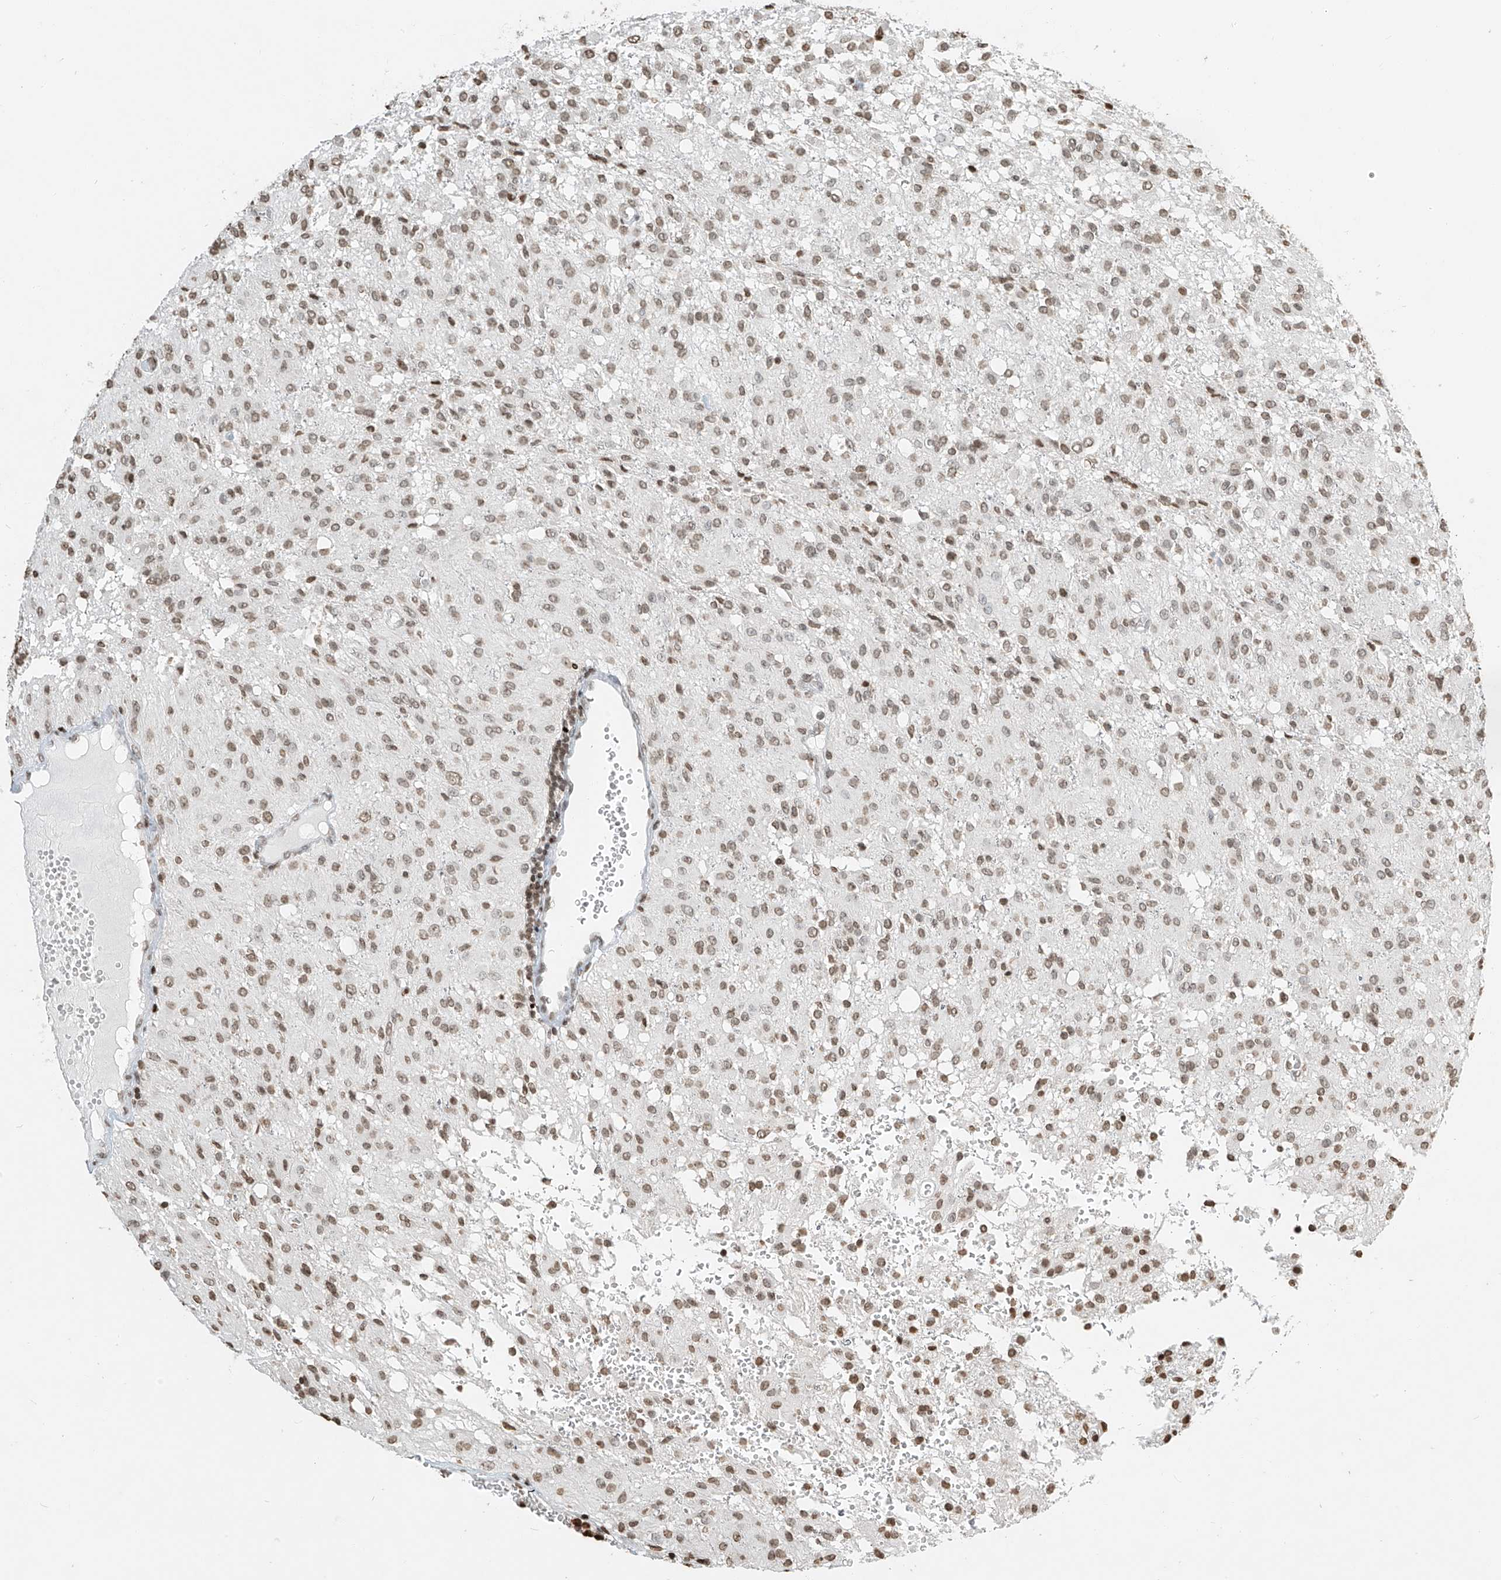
{"staining": {"intensity": "moderate", "quantity": ">75%", "location": "nuclear"}, "tissue": "glioma", "cell_type": "Tumor cells", "image_type": "cancer", "snomed": [{"axis": "morphology", "description": "Glioma, malignant, High grade"}, {"axis": "topography", "description": "Brain"}], "caption": "Glioma stained for a protein (brown) exhibits moderate nuclear positive expression in about >75% of tumor cells.", "gene": "C17orf58", "patient": {"sex": "female", "age": 59}}